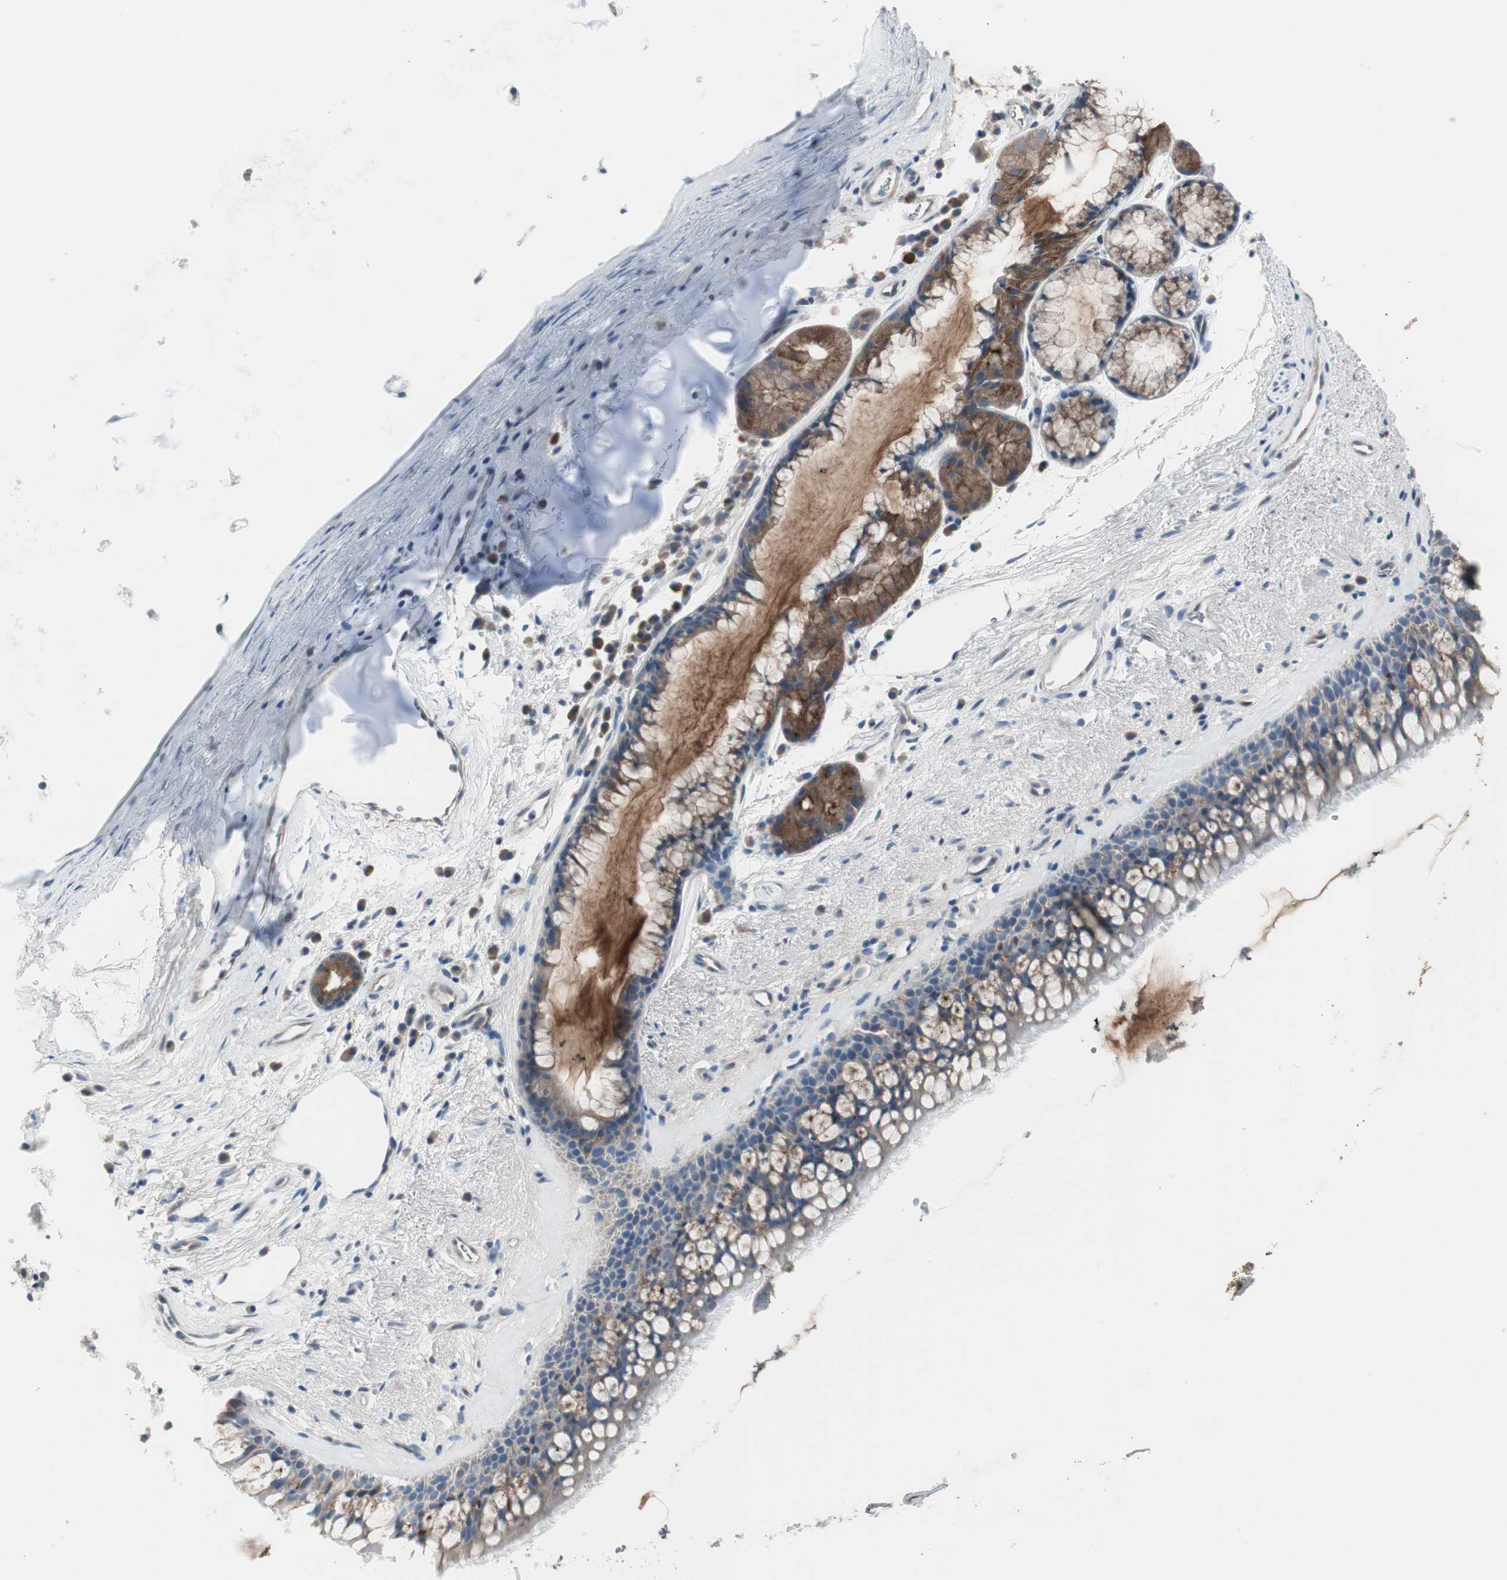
{"staining": {"intensity": "moderate", "quantity": "25%-75%", "location": "cytoplasmic/membranous"}, "tissue": "bronchus", "cell_type": "Respiratory epithelial cells", "image_type": "normal", "snomed": [{"axis": "morphology", "description": "Normal tissue, NOS"}, {"axis": "topography", "description": "Bronchus"}], "caption": "Immunohistochemistry (DAB) staining of benign bronchus exhibits moderate cytoplasmic/membranous protein staining in about 25%-75% of respiratory epithelial cells.", "gene": "PIGR", "patient": {"sex": "female", "age": 54}}